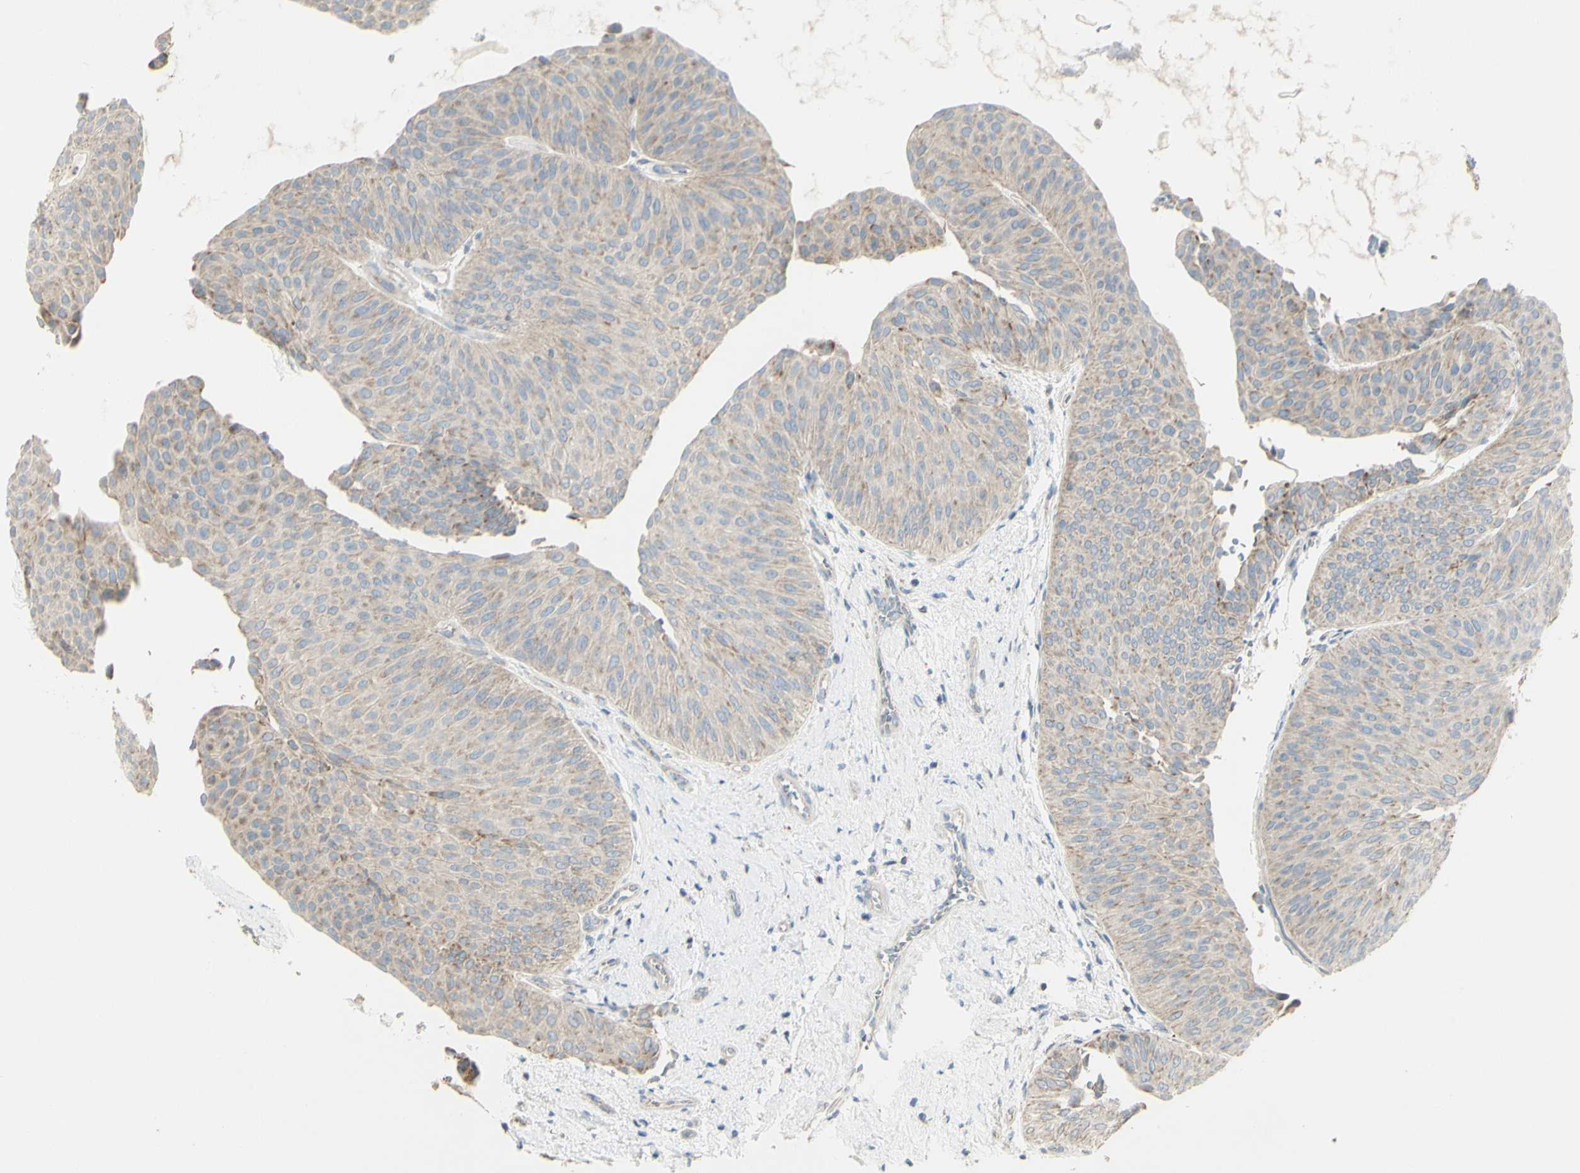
{"staining": {"intensity": "weak", "quantity": "<25%", "location": "cytoplasmic/membranous"}, "tissue": "urothelial cancer", "cell_type": "Tumor cells", "image_type": "cancer", "snomed": [{"axis": "morphology", "description": "Urothelial carcinoma, Low grade"}, {"axis": "topography", "description": "Urinary bladder"}], "caption": "Tumor cells are negative for brown protein staining in urothelial cancer.", "gene": "CNTNAP1", "patient": {"sex": "female", "age": 60}}